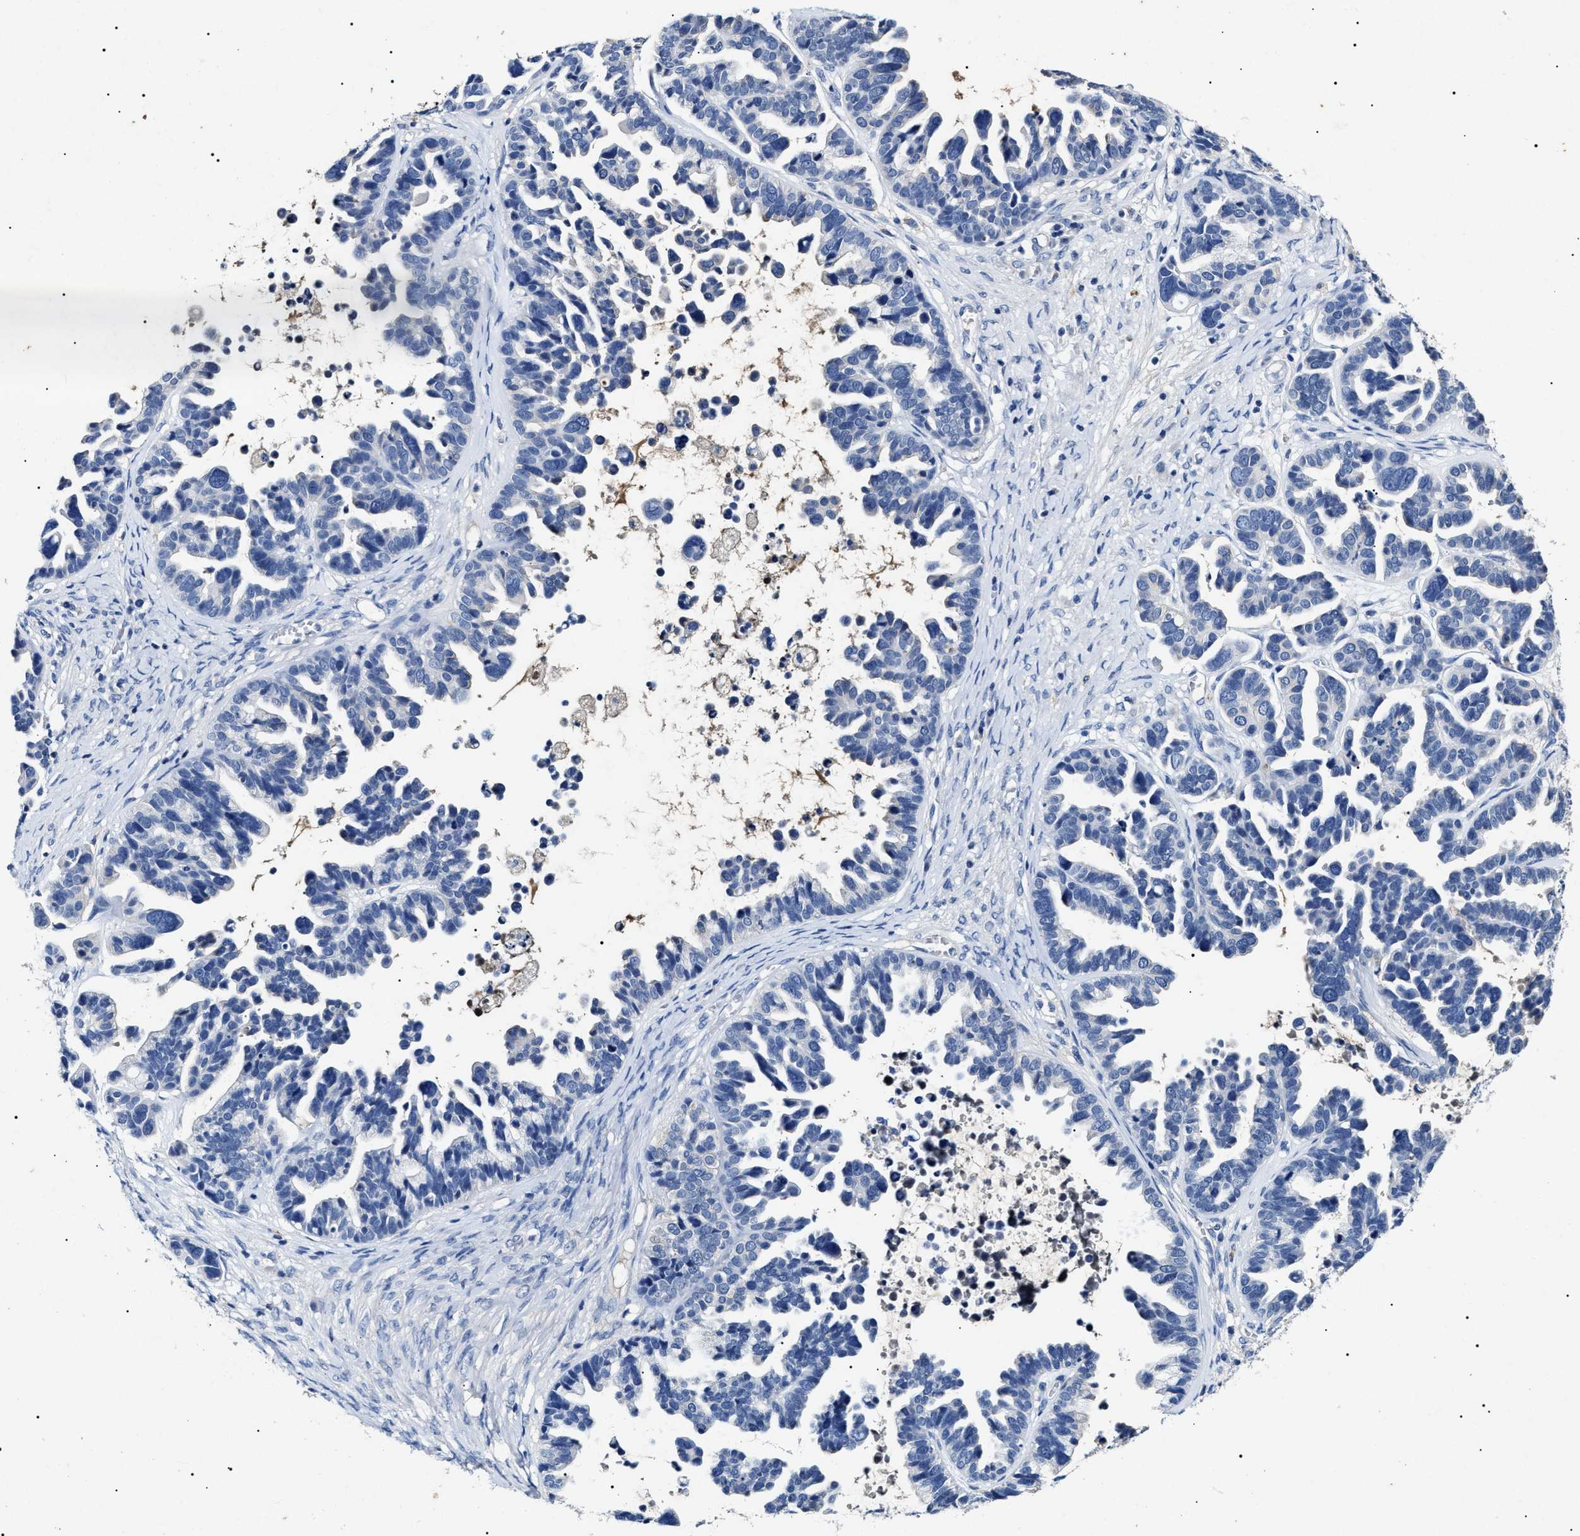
{"staining": {"intensity": "negative", "quantity": "none", "location": "none"}, "tissue": "ovarian cancer", "cell_type": "Tumor cells", "image_type": "cancer", "snomed": [{"axis": "morphology", "description": "Cystadenocarcinoma, serous, NOS"}, {"axis": "topography", "description": "Ovary"}], "caption": "Immunohistochemical staining of ovarian cancer (serous cystadenocarcinoma) demonstrates no significant staining in tumor cells. (DAB (3,3'-diaminobenzidine) immunohistochemistry visualized using brightfield microscopy, high magnification).", "gene": "LRRC8E", "patient": {"sex": "female", "age": 56}}